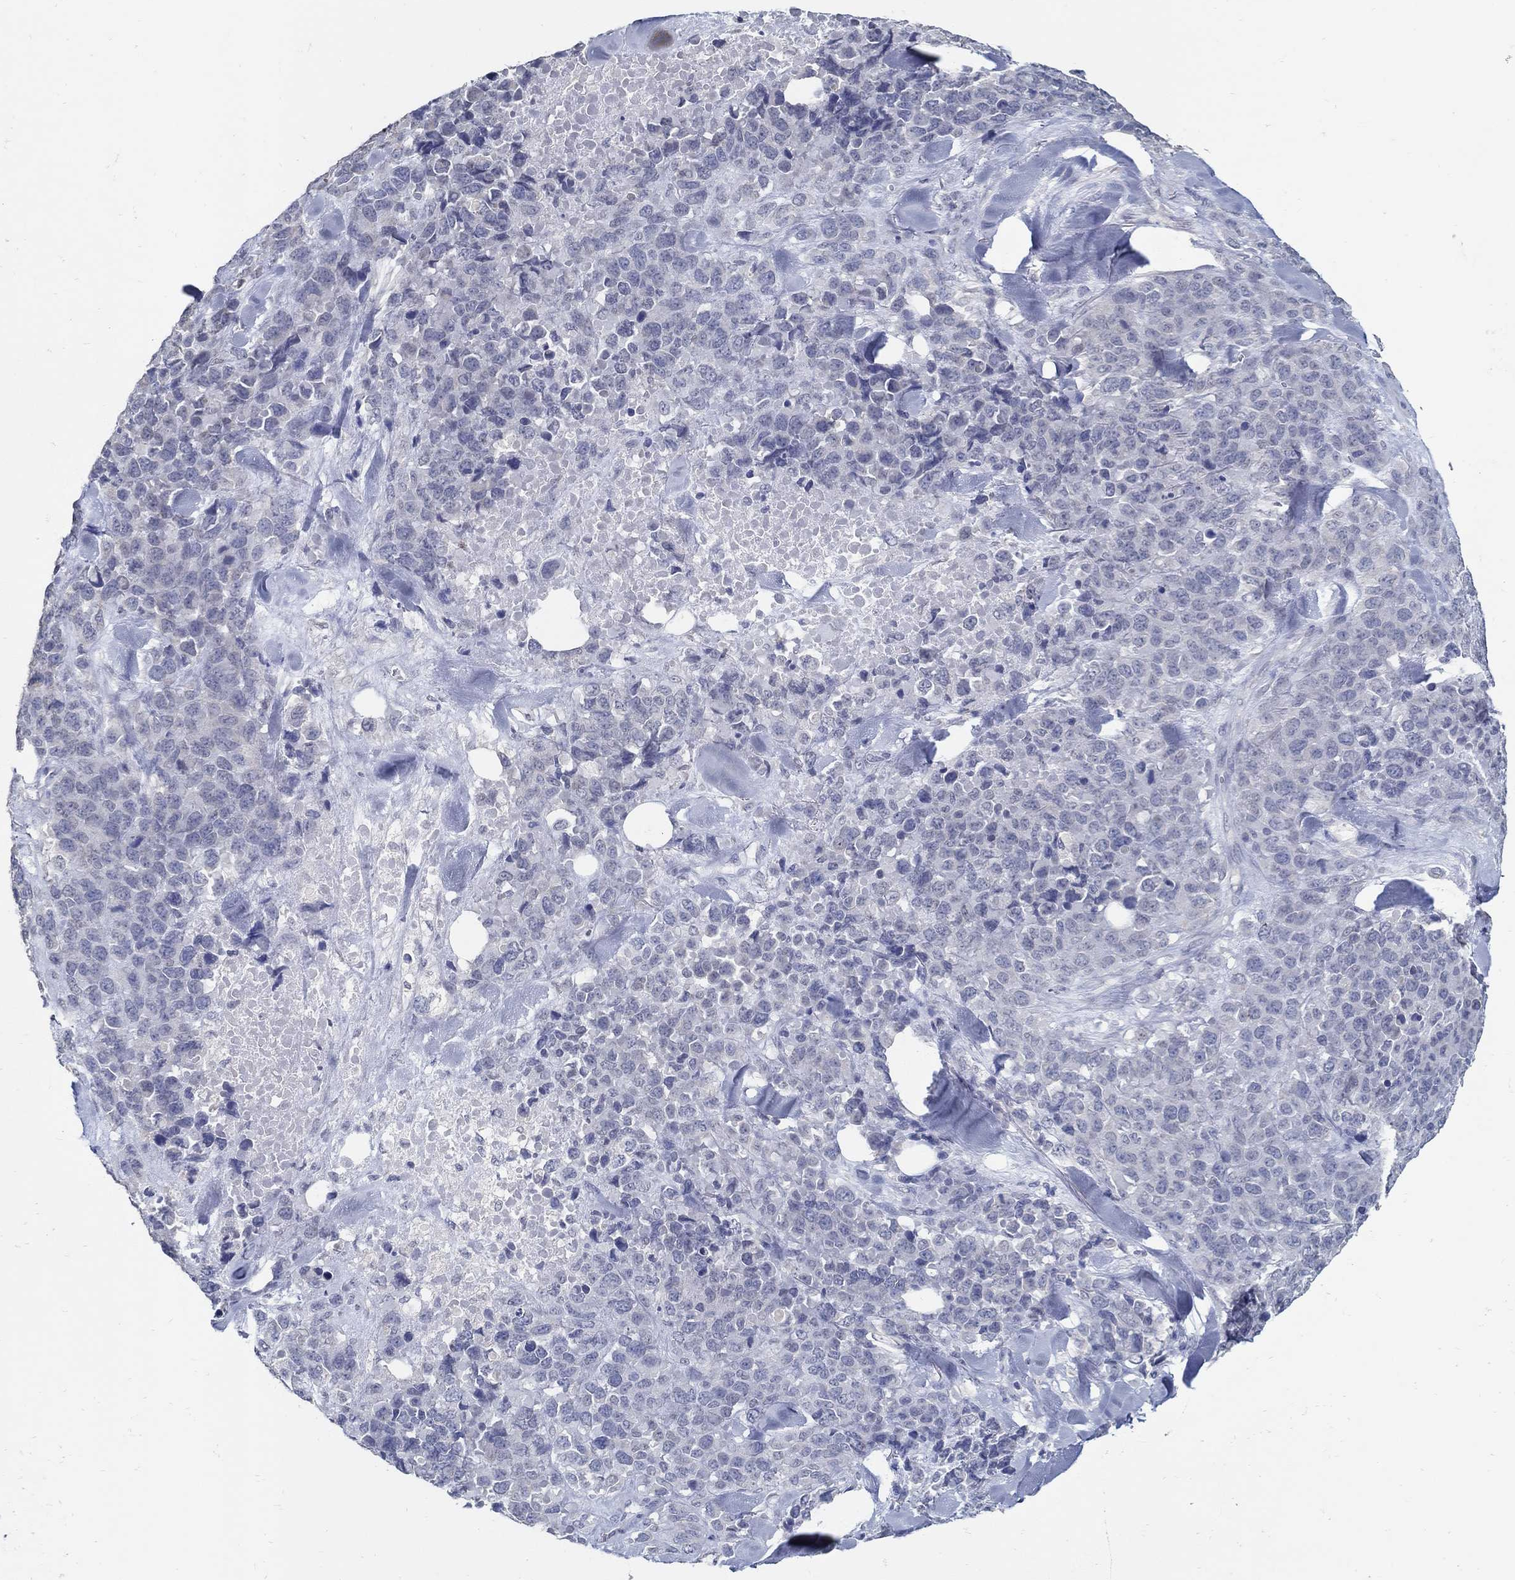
{"staining": {"intensity": "negative", "quantity": "none", "location": "none"}, "tissue": "melanoma", "cell_type": "Tumor cells", "image_type": "cancer", "snomed": [{"axis": "morphology", "description": "Malignant melanoma, Metastatic site"}, {"axis": "topography", "description": "Skin"}], "caption": "High power microscopy image of an immunohistochemistry (IHC) micrograph of melanoma, revealing no significant positivity in tumor cells.", "gene": "USP29", "patient": {"sex": "male", "age": 84}}